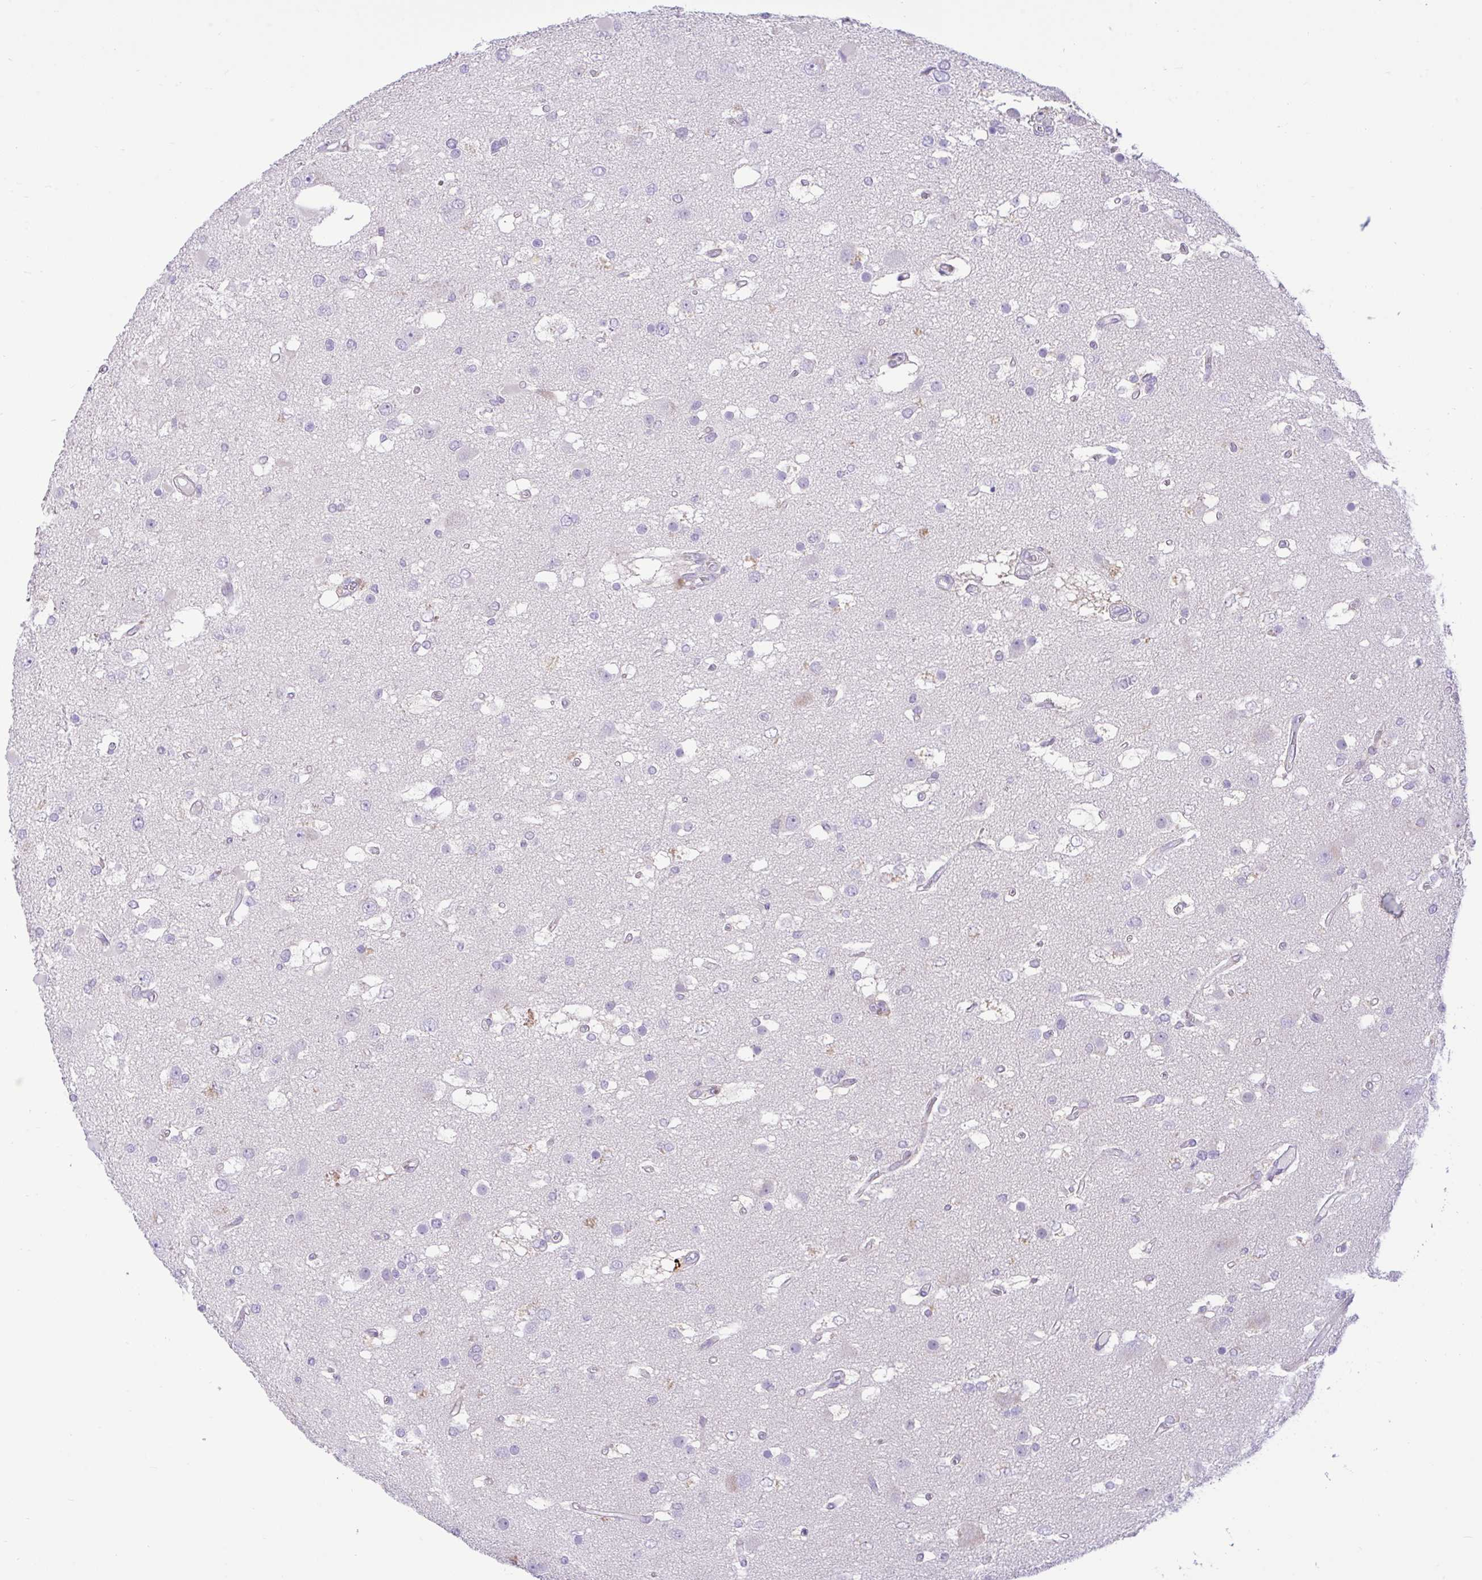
{"staining": {"intensity": "negative", "quantity": "none", "location": "none"}, "tissue": "glioma", "cell_type": "Tumor cells", "image_type": "cancer", "snomed": [{"axis": "morphology", "description": "Glioma, malignant, High grade"}, {"axis": "topography", "description": "Brain"}], "caption": "Tumor cells are negative for protein expression in human malignant glioma (high-grade).", "gene": "ZNF101", "patient": {"sex": "male", "age": 53}}